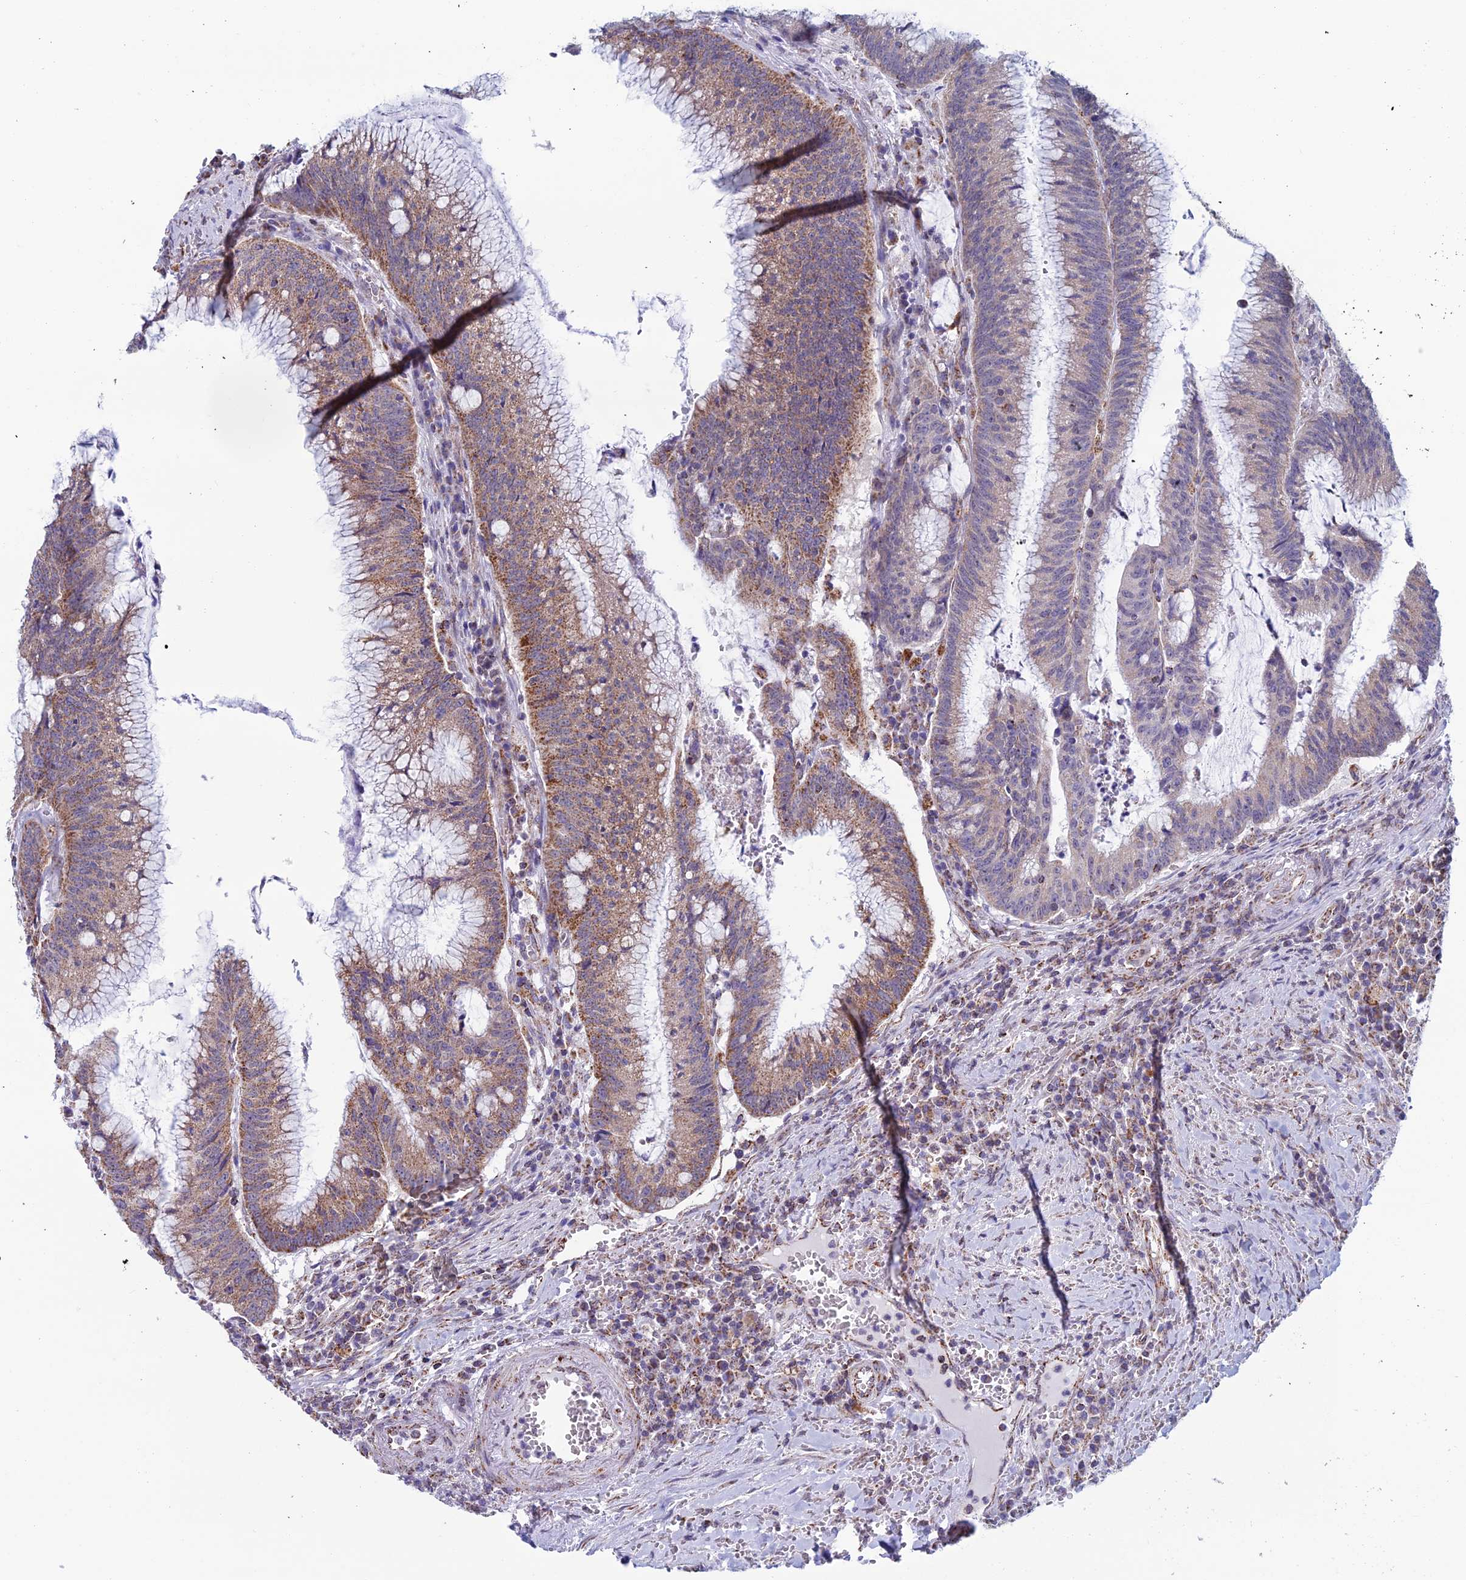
{"staining": {"intensity": "moderate", "quantity": ">75%", "location": "cytoplasmic/membranous"}, "tissue": "colorectal cancer", "cell_type": "Tumor cells", "image_type": "cancer", "snomed": [{"axis": "morphology", "description": "Adenocarcinoma, NOS"}, {"axis": "topography", "description": "Rectum"}], "caption": "Immunohistochemistry (IHC) of human colorectal adenocarcinoma demonstrates medium levels of moderate cytoplasmic/membranous staining in about >75% of tumor cells.", "gene": "ZNG1B", "patient": {"sex": "female", "age": 77}}